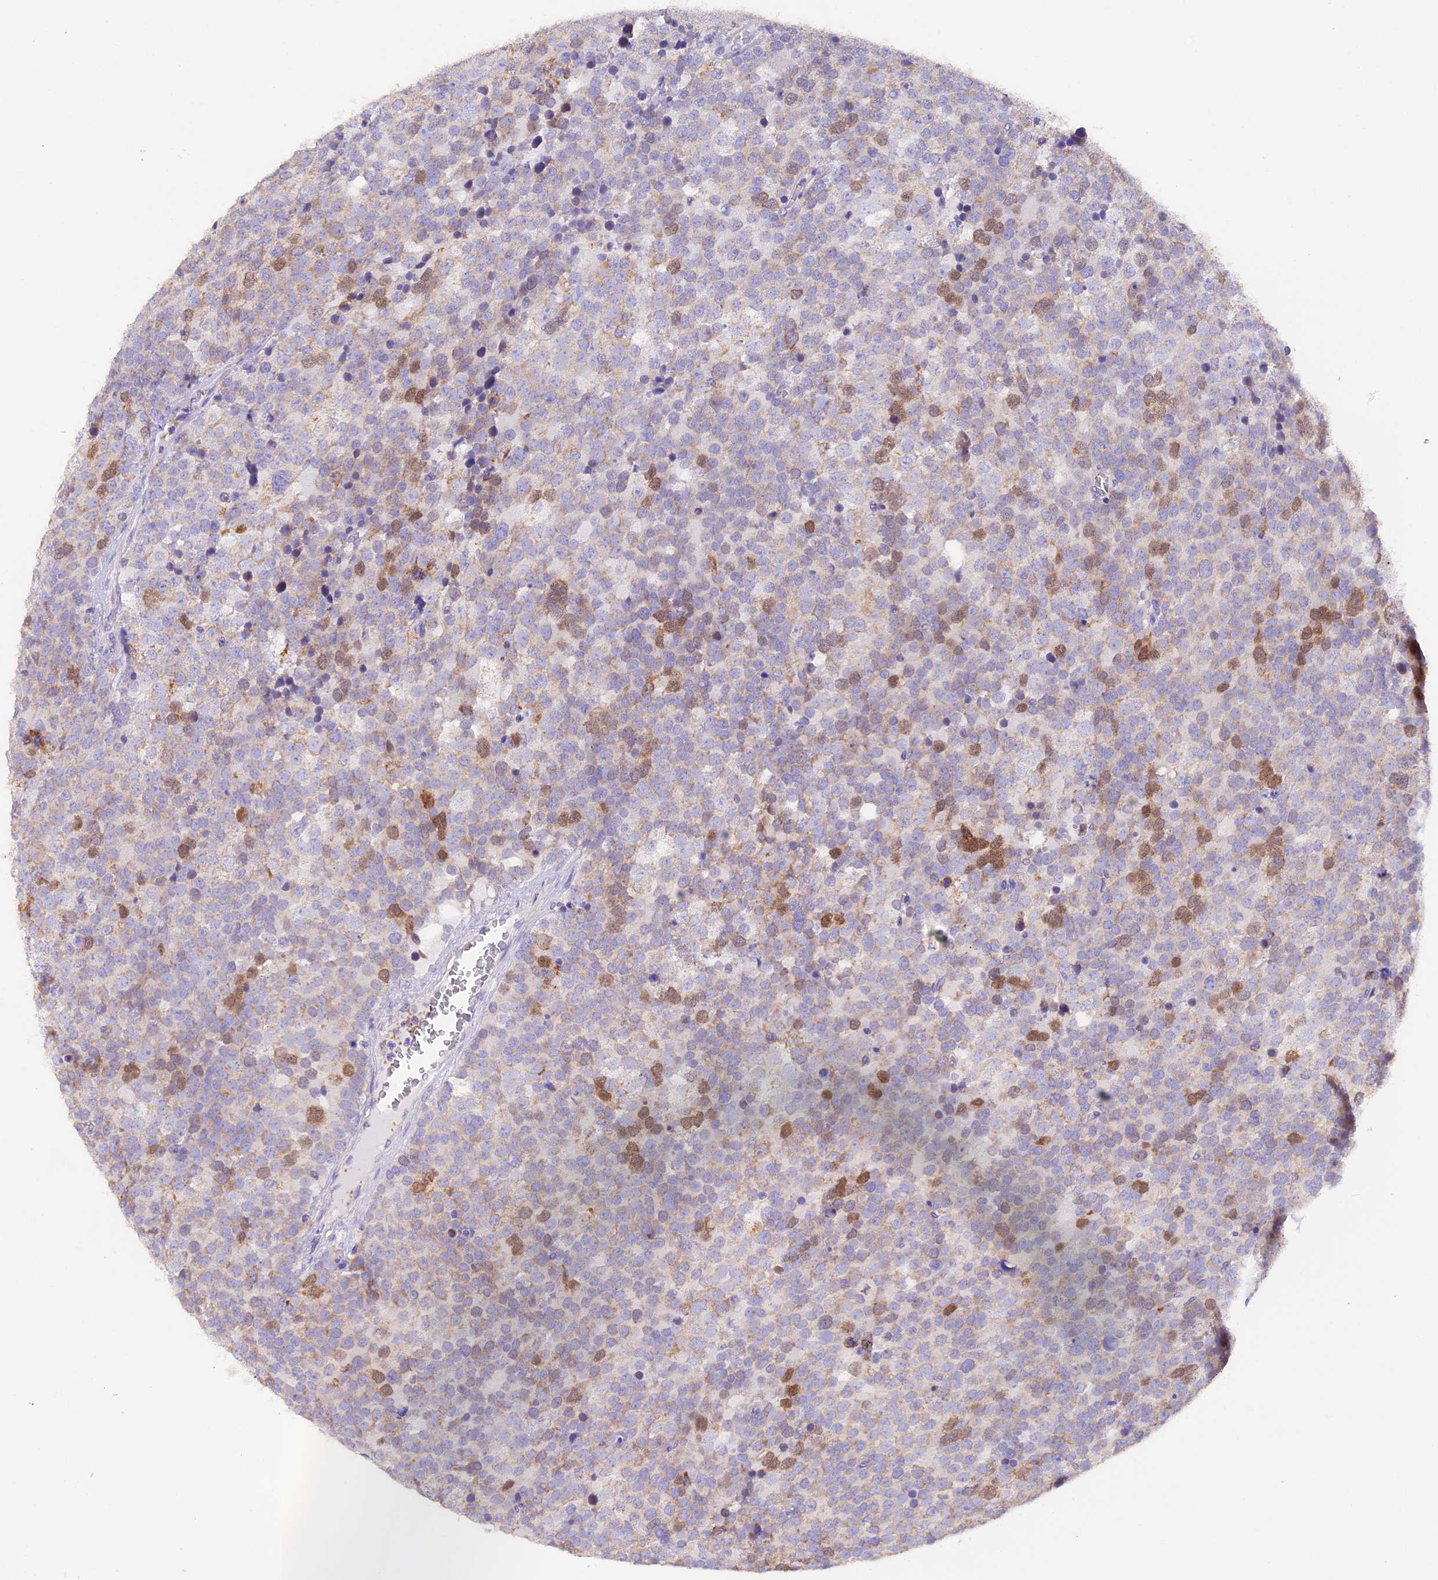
{"staining": {"intensity": "moderate", "quantity": "<25%", "location": "cytoplasmic/membranous,nuclear"}, "tissue": "testis cancer", "cell_type": "Tumor cells", "image_type": "cancer", "snomed": [{"axis": "morphology", "description": "Seminoma, NOS"}, {"axis": "topography", "description": "Testis"}], "caption": "Protein analysis of seminoma (testis) tissue shows moderate cytoplasmic/membranous and nuclear positivity in approximately <25% of tumor cells.", "gene": "PKIA", "patient": {"sex": "male", "age": 71}}